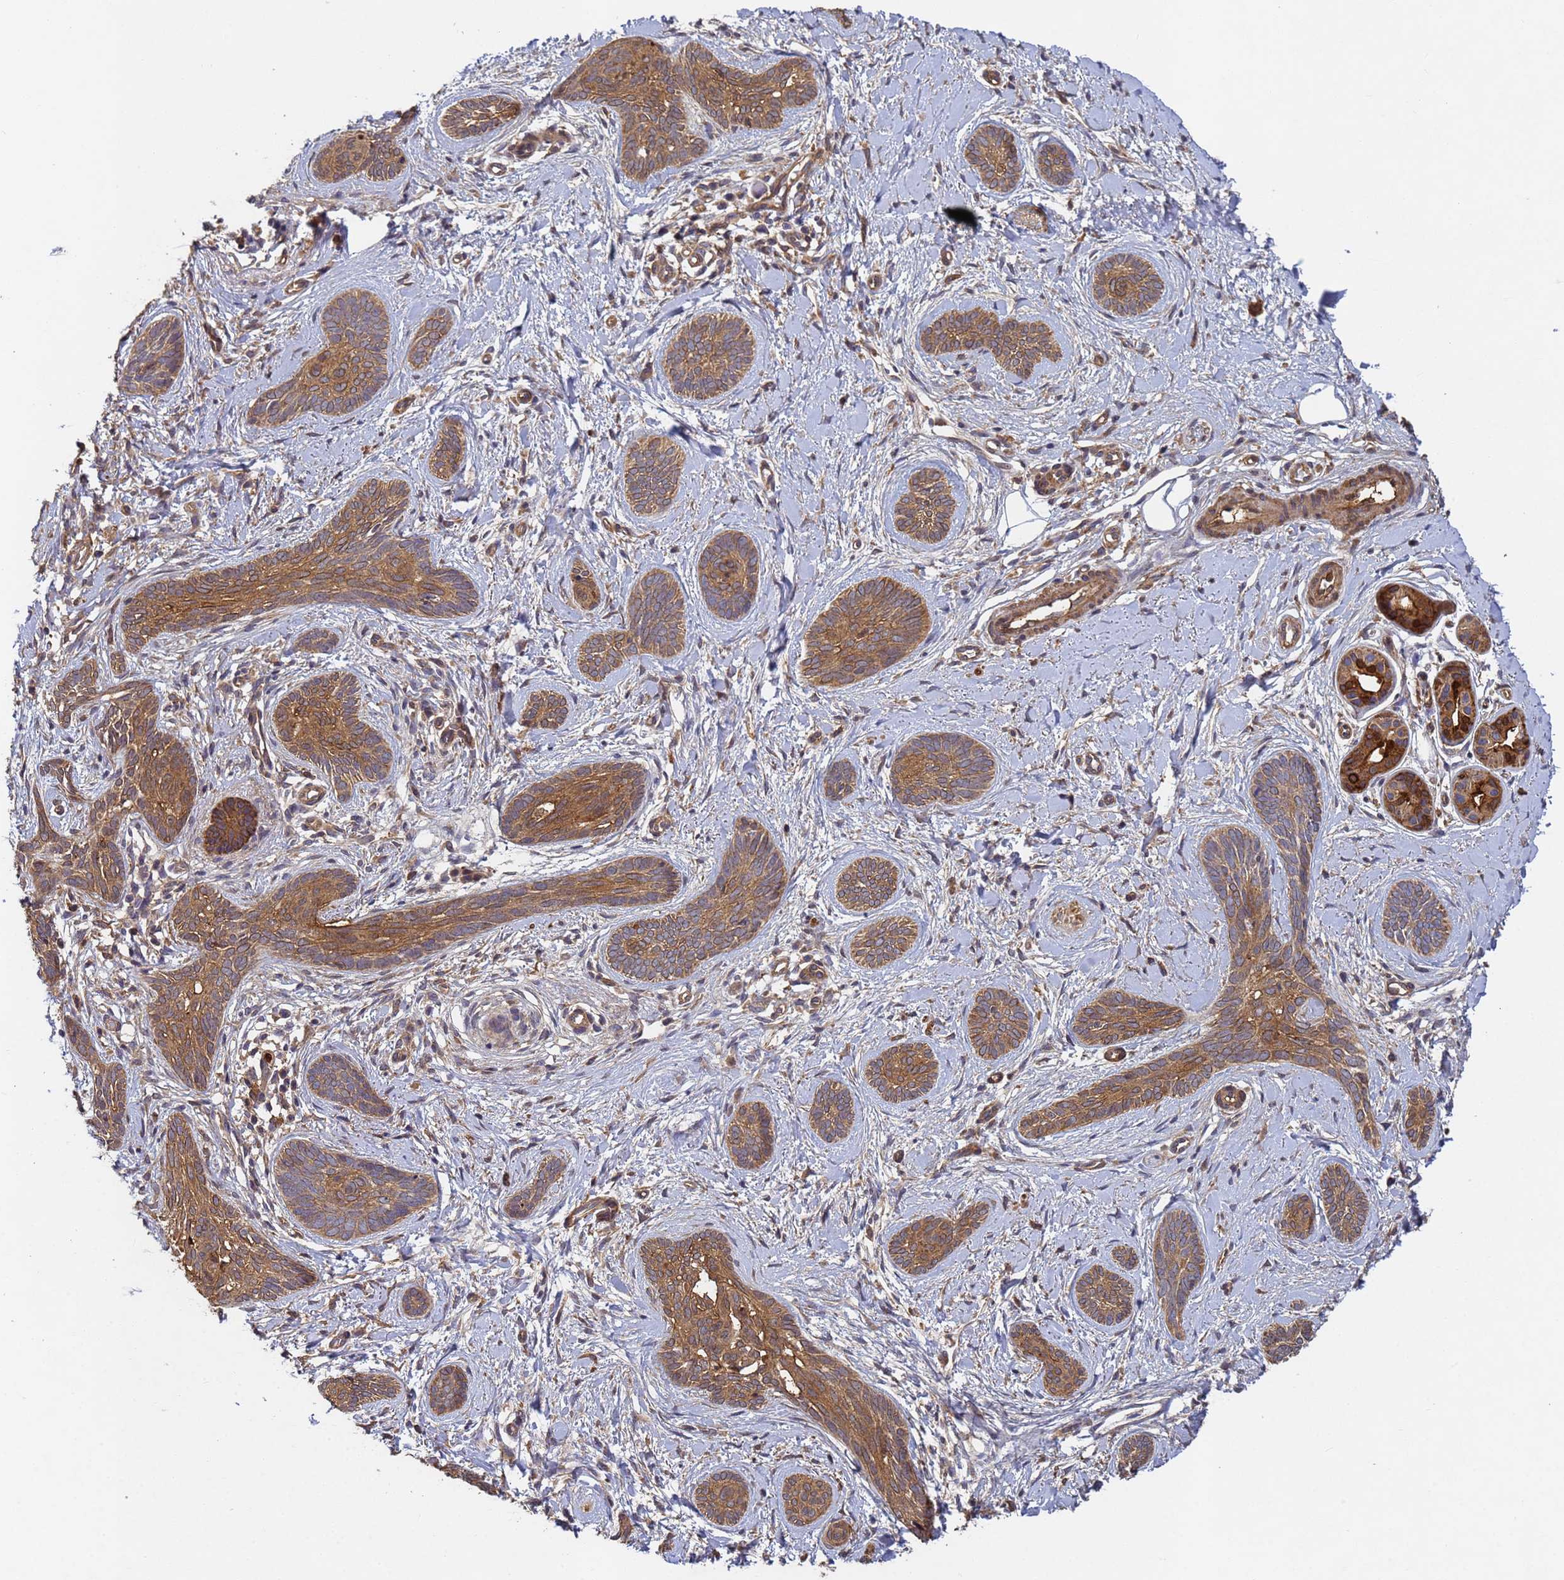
{"staining": {"intensity": "moderate", "quantity": ">75%", "location": "cytoplasmic/membranous"}, "tissue": "skin cancer", "cell_type": "Tumor cells", "image_type": "cancer", "snomed": [{"axis": "morphology", "description": "Basal cell carcinoma"}, {"axis": "topography", "description": "Skin"}], "caption": "Tumor cells demonstrate medium levels of moderate cytoplasmic/membranous expression in about >75% of cells in human skin cancer.", "gene": "C8orf34", "patient": {"sex": "female", "age": 81}}